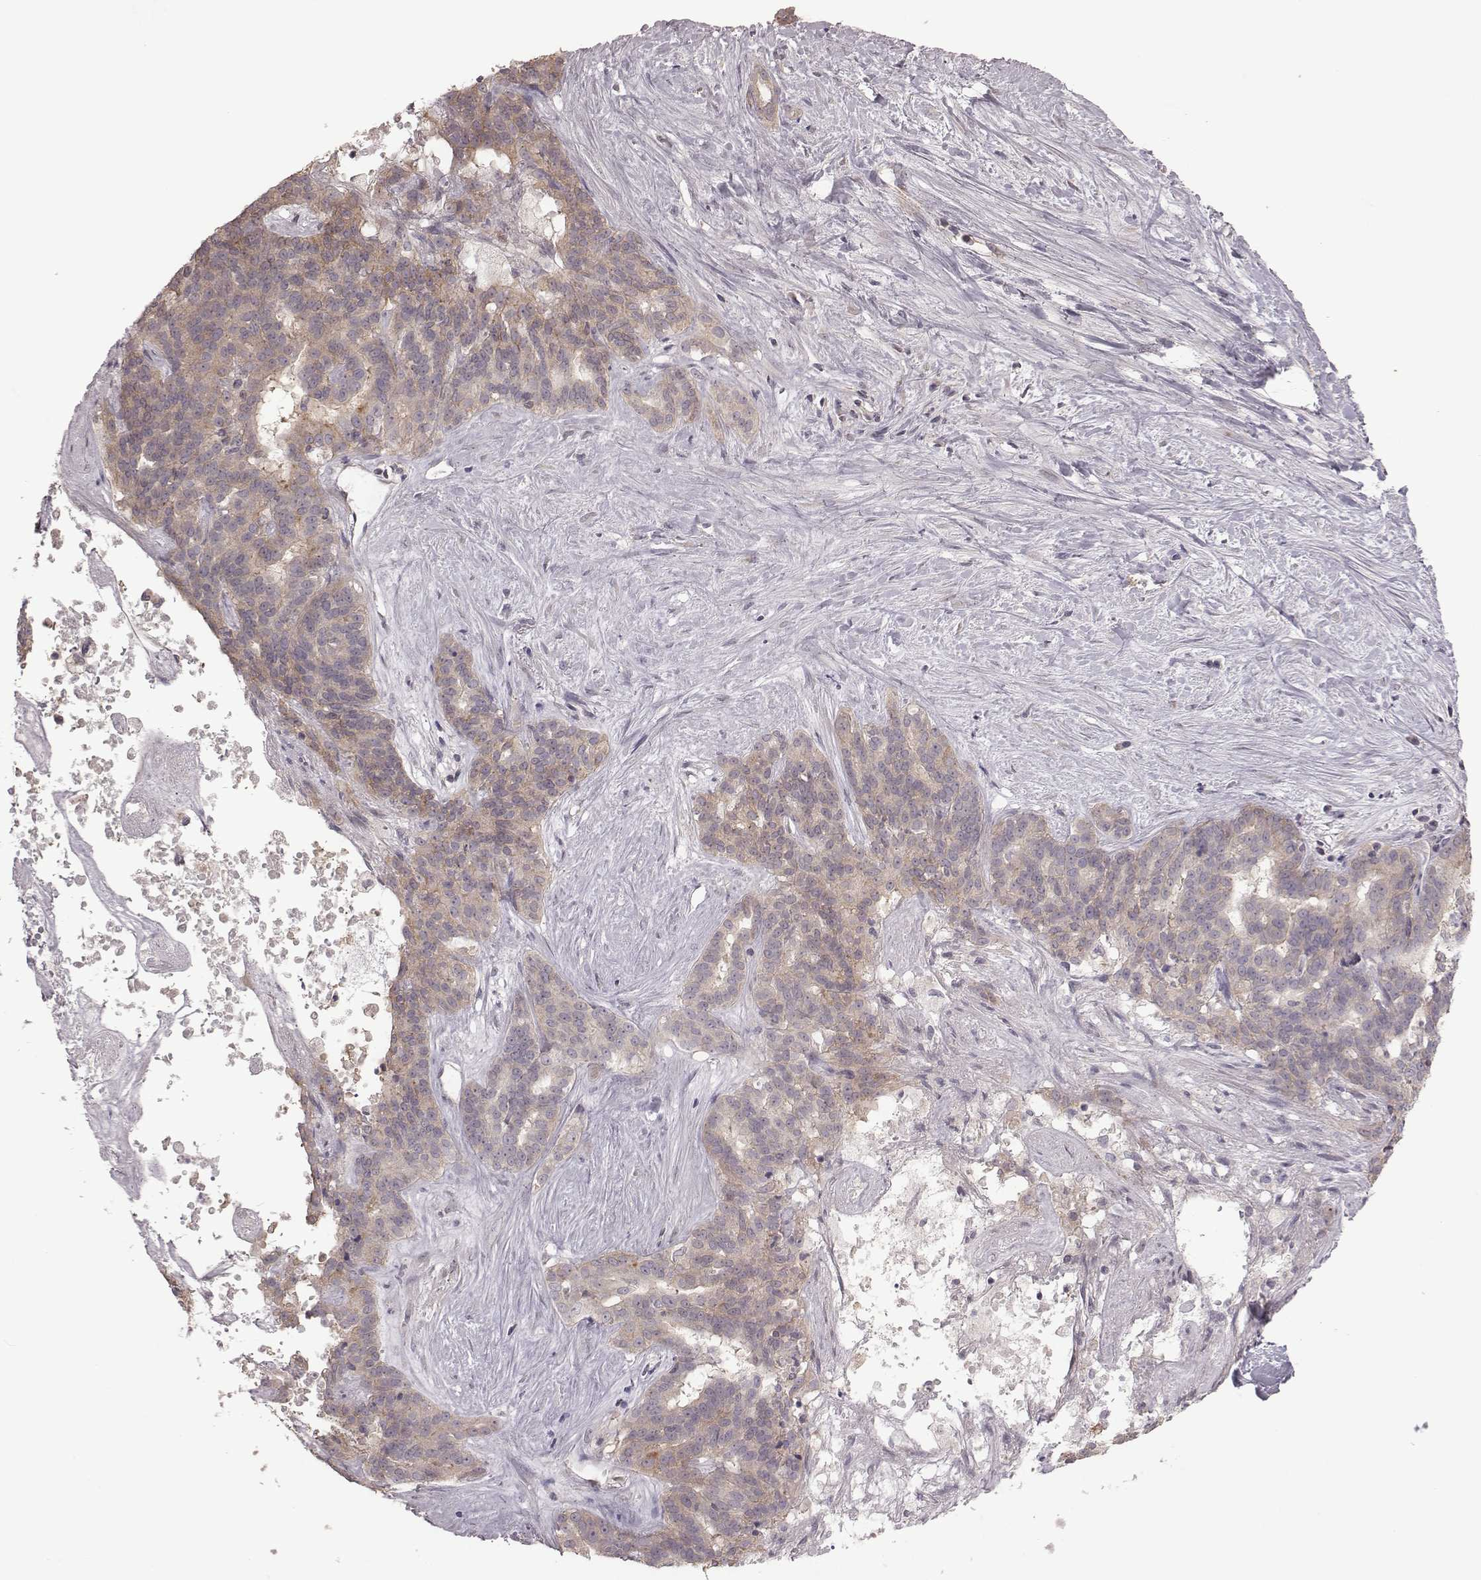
{"staining": {"intensity": "weak", "quantity": ">75%", "location": "cytoplasmic/membranous"}, "tissue": "liver cancer", "cell_type": "Tumor cells", "image_type": "cancer", "snomed": [{"axis": "morphology", "description": "Cholangiocarcinoma"}, {"axis": "topography", "description": "Liver"}], "caption": "DAB immunohistochemical staining of liver cancer (cholangiocarcinoma) displays weak cytoplasmic/membranous protein staining in approximately >75% of tumor cells.", "gene": "BICDL1", "patient": {"sex": "female", "age": 47}}